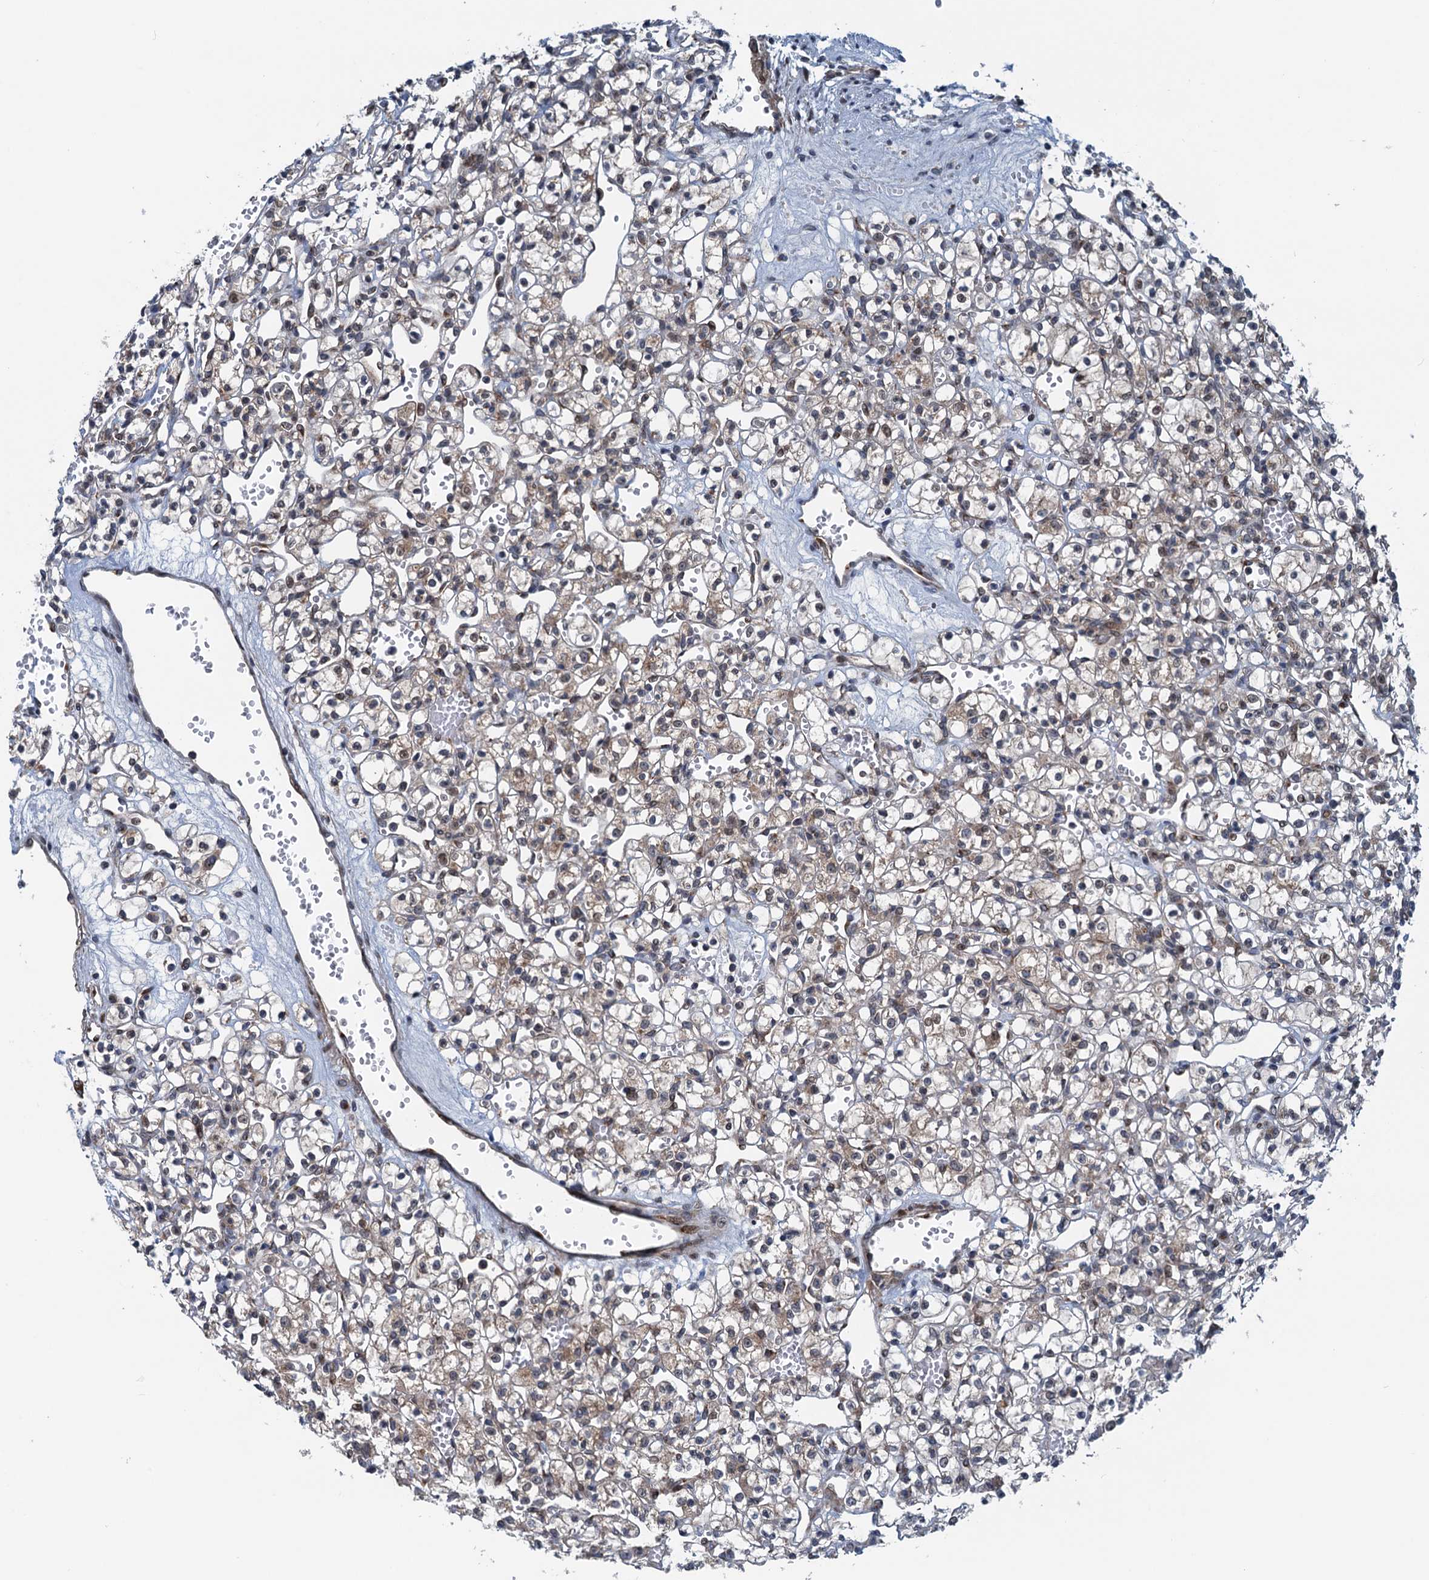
{"staining": {"intensity": "weak", "quantity": "25%-75%", "location": "cytoplasmic/membranous,nuclear"}, "tissue": "renal cancer", "cell_type": "Tumor cells", "image_type": "cancer", "snomed": [{"axis": "morphology", "description": "Adenocarcinoma, NOS"}, {"axis": "topography", "description": "Kidney"}], "caption": "This is a photomicrograph of immunohistochemistry (IHC) staining of renal cancer, which shows weak positivity in the cytoplasmic/membranous and nuclear of tumor cells.", "gene": "DYNC2I2", "patient": {"sex": "female", "age": 59}}